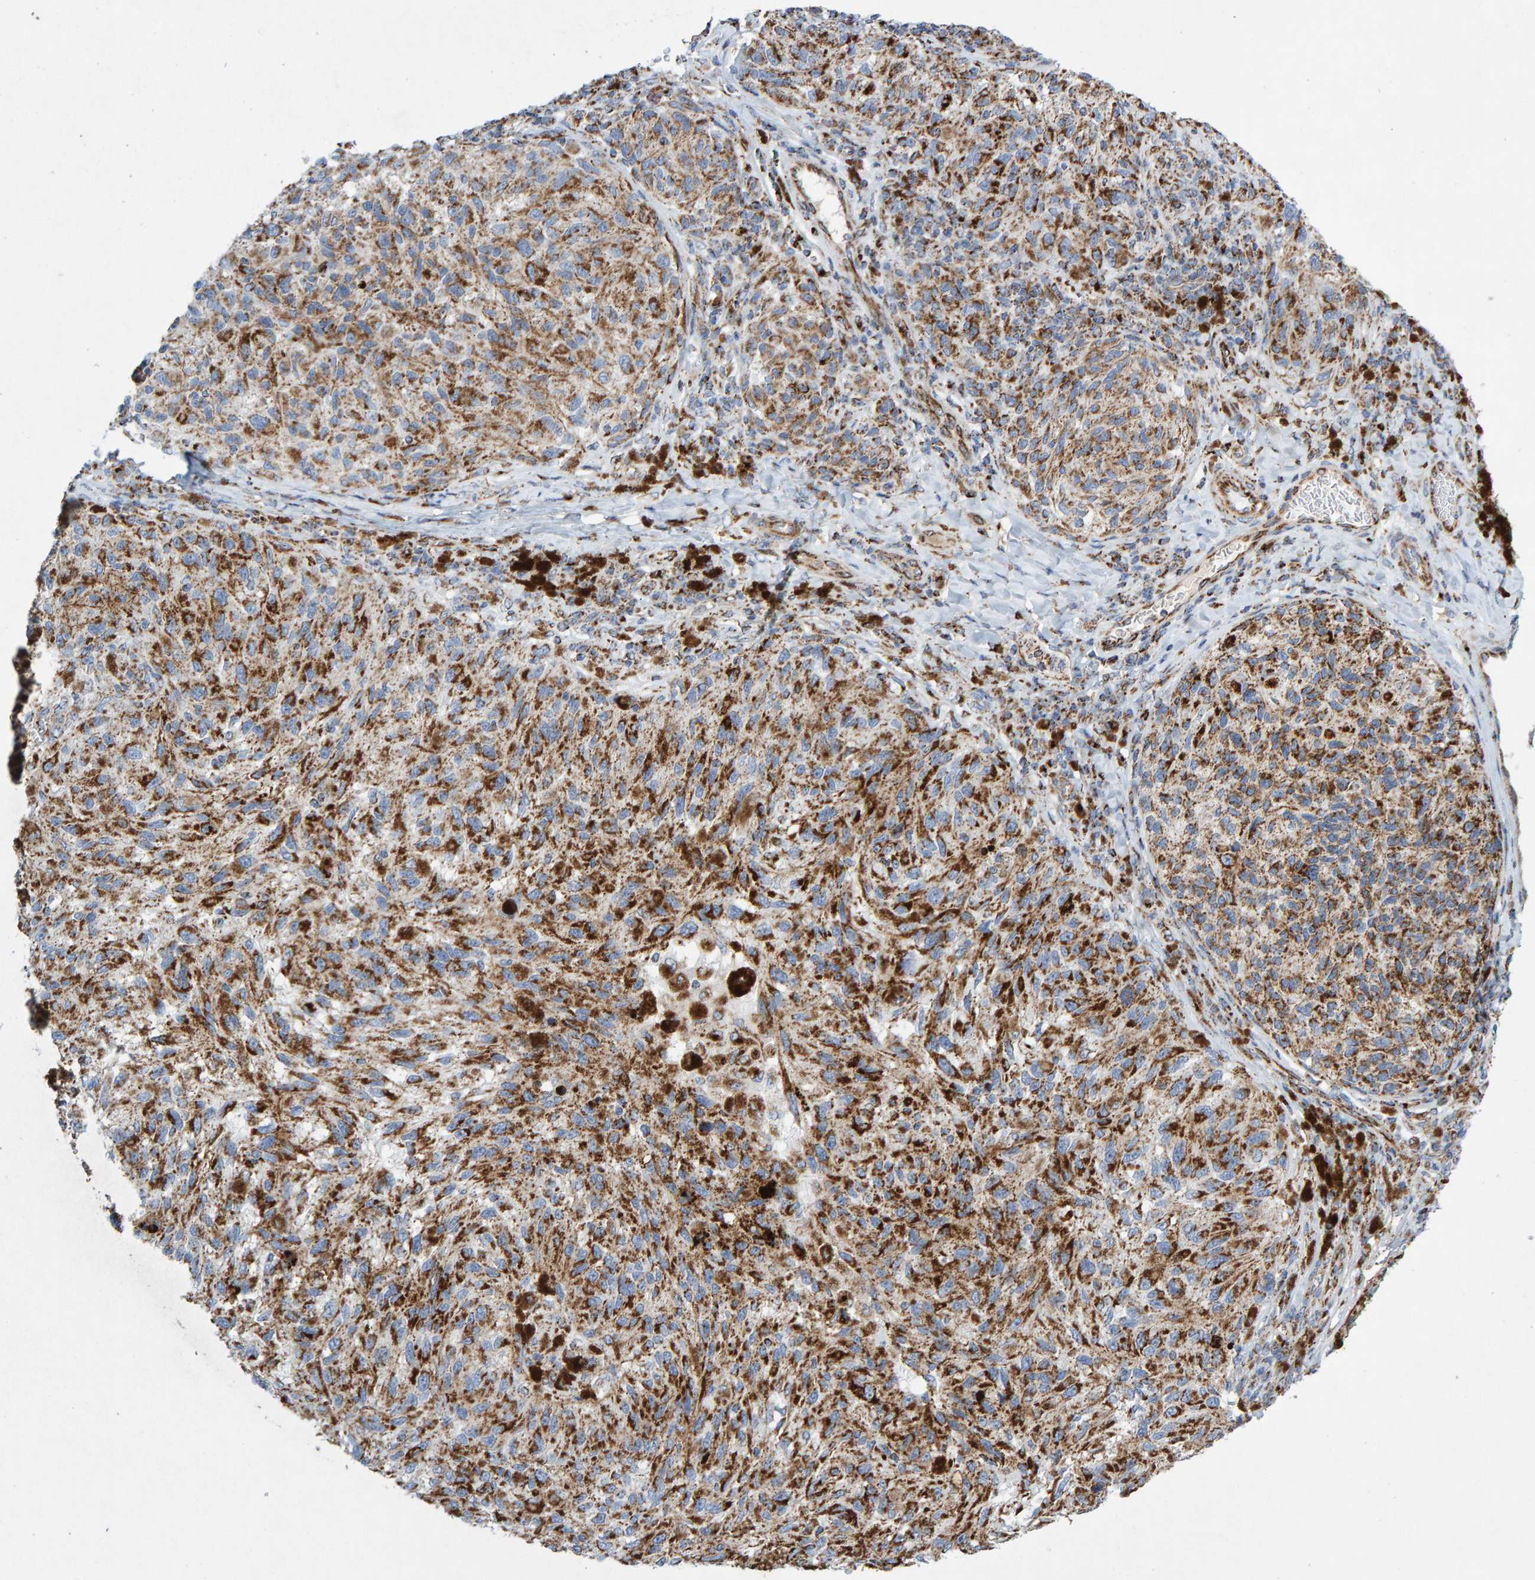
{"staining": {"intensity": "strong", "quantity": ">75%", "location": "cytoplasmic/membranous"}, "tissue": "melanoma", "cell_type": "Tumor cells", "image_type": "cancer", "snomed": [{"axis": "morphology", "description": "Malignant melanoma, NOS"}, {"axis": "topography", "description": "Skin"}], "caption": "DAB immunohistochemical staining of human malignant melanoma exhibits strong cytoplasmic/membranous protein staining in about >75% of tumor cells.", "gene": "GGTA1", "patient": {"sex": "female", "age": 73}}